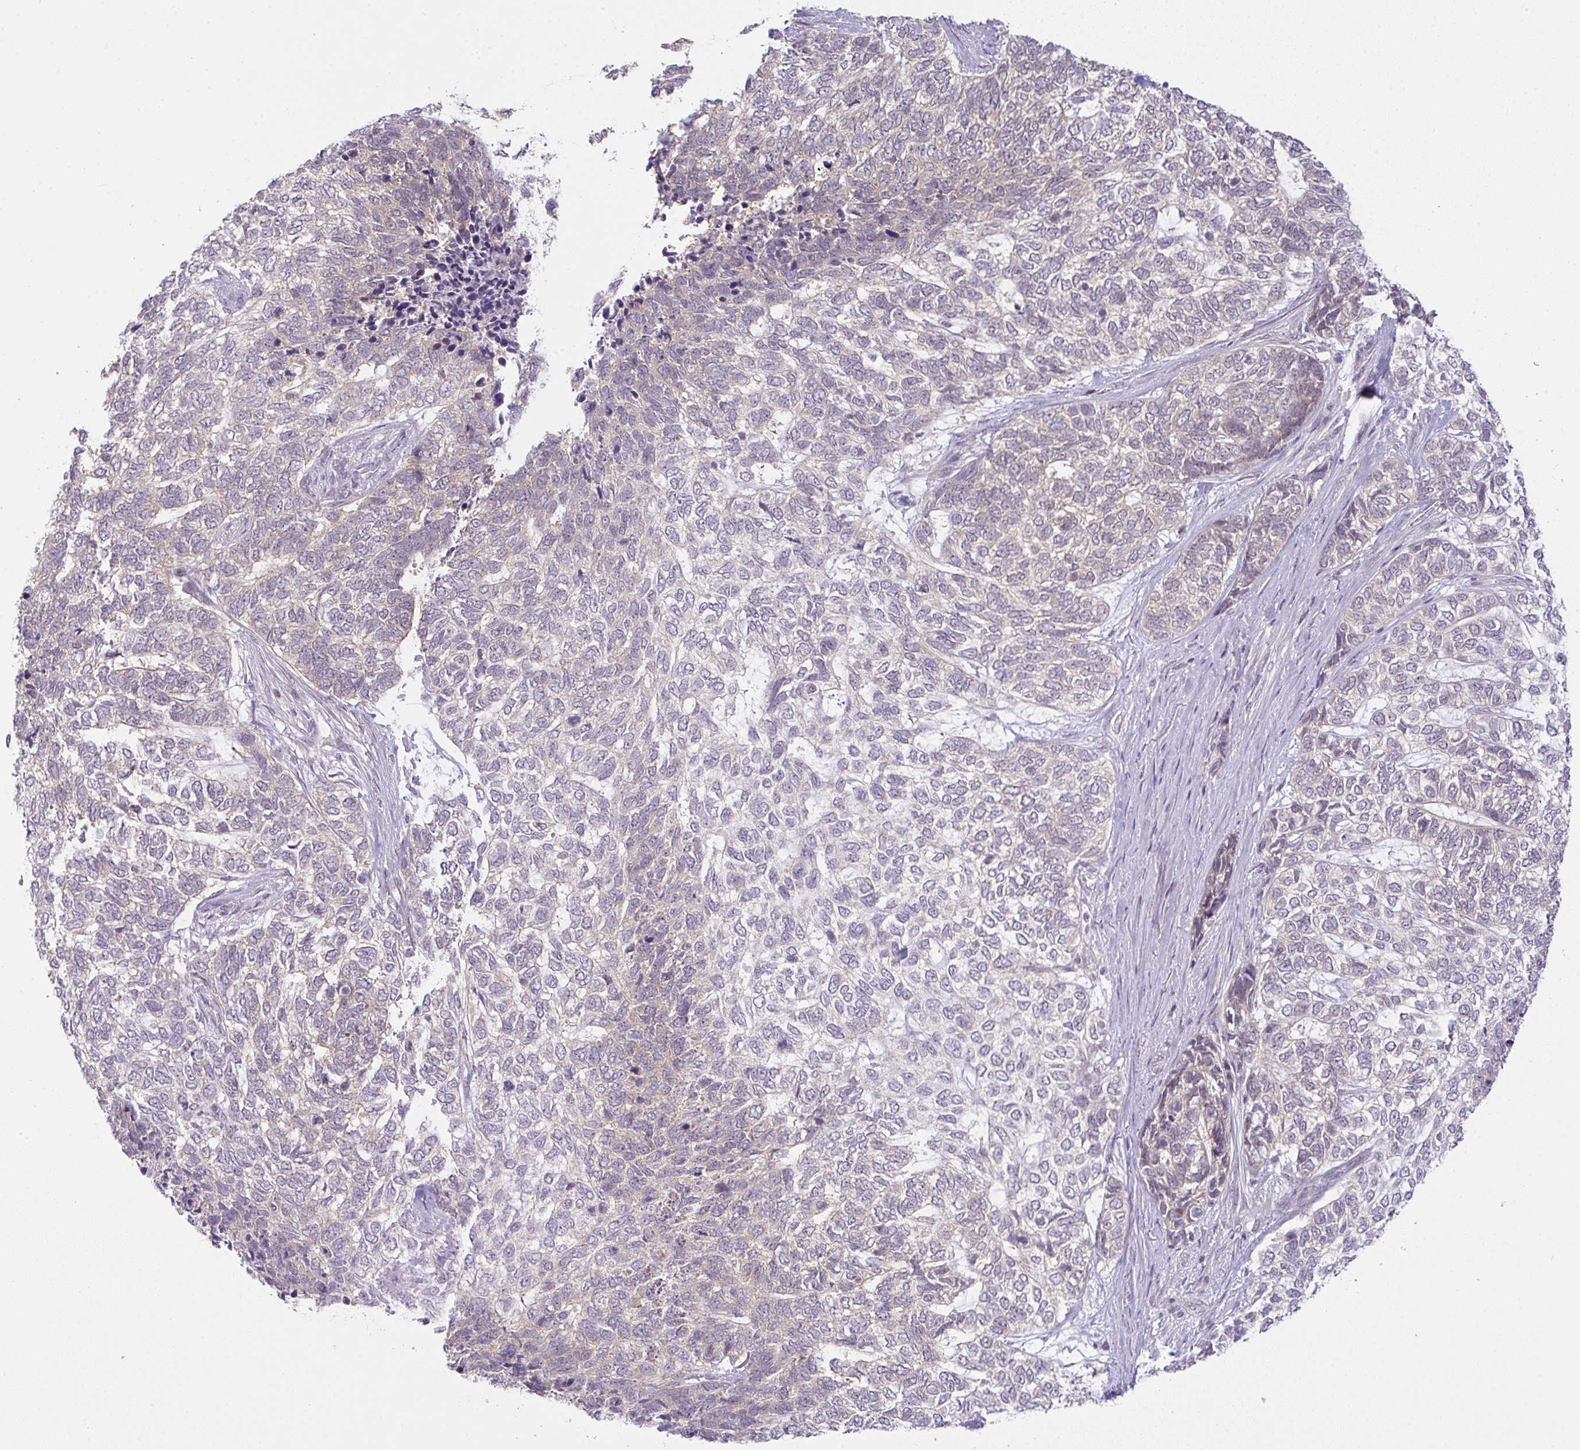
{"staining": {"intensity": "negative", "quantity": "none", "location": "none"}, "tissue": "skin cancer", "cell_type": "Tumor cells", "image_type": "cancer", "snomed": [{"axis": "morphology", "description": "Basal cell carcinoma"}, {"axis": "topography", "description": "Skin"}], "caption": "There is no significant staining in tumor cells of skin cancer (basal cell carcinoma).", "gene": "CSE1L", "patient": {"sex": "female", "age": 65}}